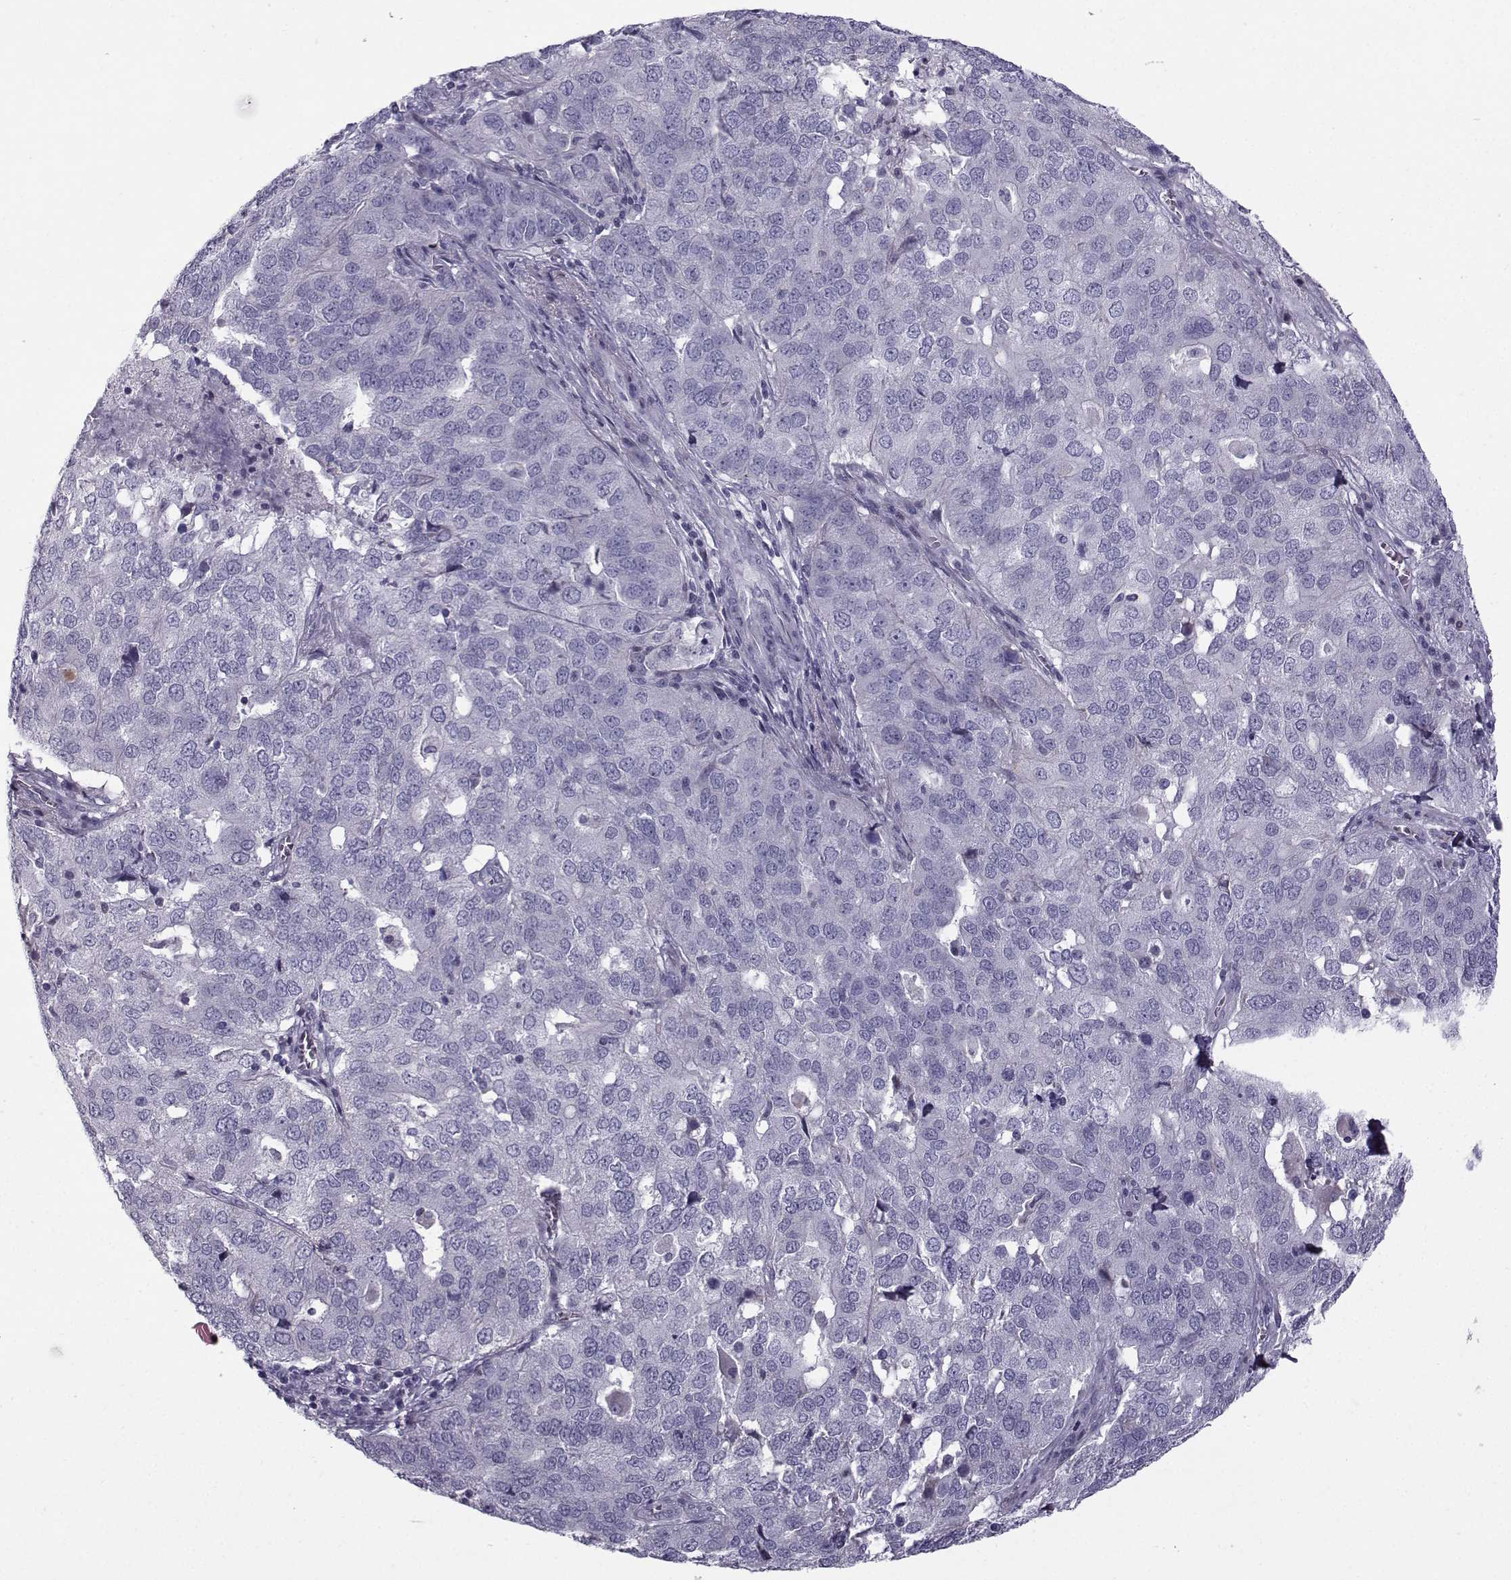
{"staining": {"intensity": "negative", "quantity": "none", "location": "none"}, "tissue": "ovarian cancer", "cell_type": "Tumor cells", "image_type": "cancer", "snomed": [{"axis": "morphology", "description": "Carcinoma, endometroid"}, {"axis": "topography", "description": "Soft tissue"}, {"axis": "topography", "description": "Ovary"}], "caption": "Ovarian endometroid carcinoma stained for a protein using immunohistochemistry (IHC) reveals no positivity tumor cells.", "gene": "DMRT3", "patient": {"sex": "female", "age": 52}}